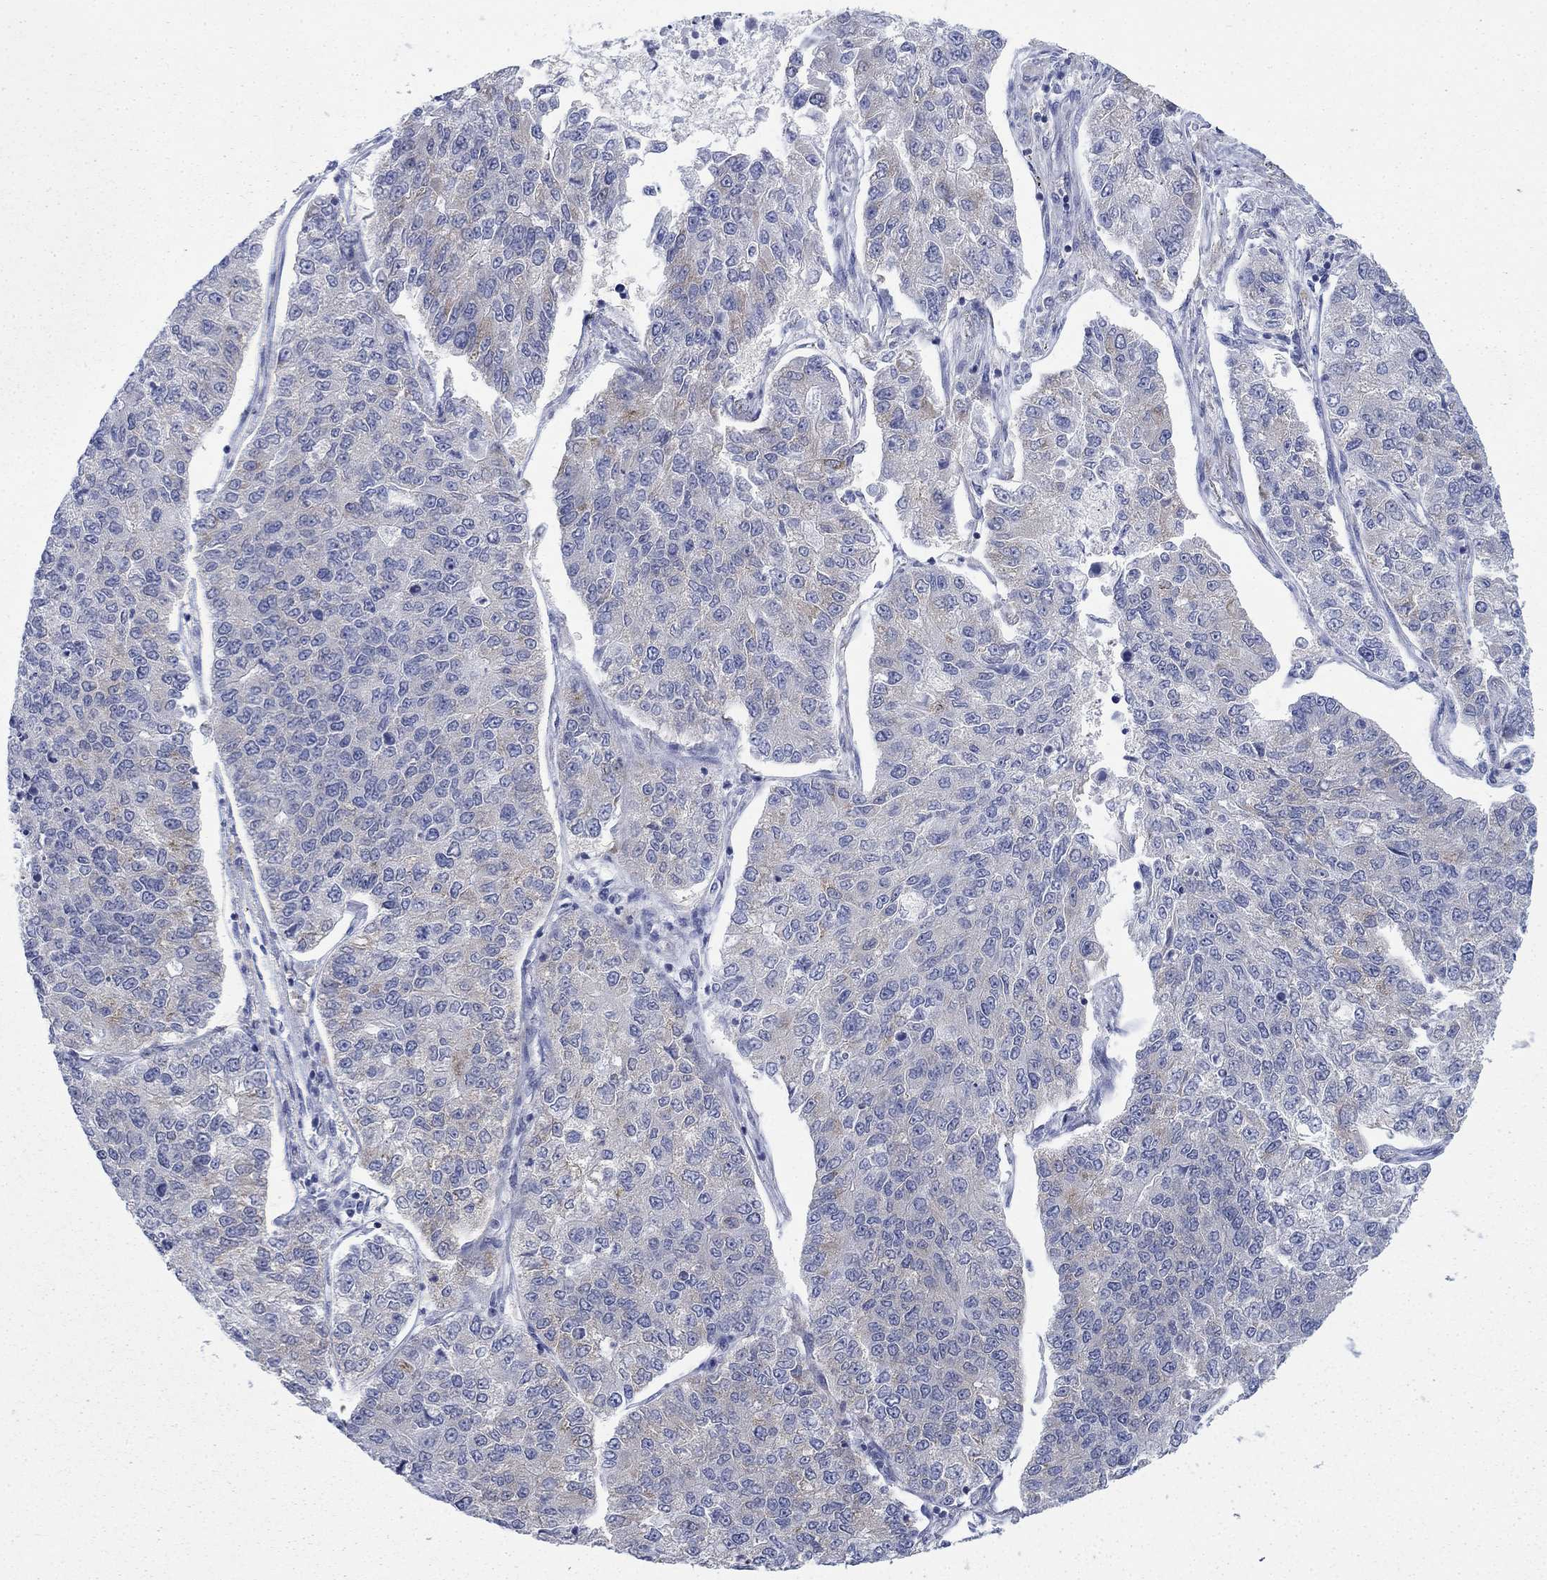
{"staining": {"intensity": "strong", "quantity": "<25%", "location": "cytoplasmic/membranous"}, "tissue": "lung cancer", "cell_type": "Tumor cells", "image_type": "cancer", "snomed": [{"axis": "morphology", "description": "Adenocarcinoma, NOS"}, {"axis": "topography", "description": "Lung"}], "caption": "Protein expression analysis of lung cancer (adenocarcinoma) exhibits strong cytoplasmic/membranous positivity in about <25% of tumor cells.", "gene": "IGF2BP3", "patient": {"sex": "male", "age": 49}}